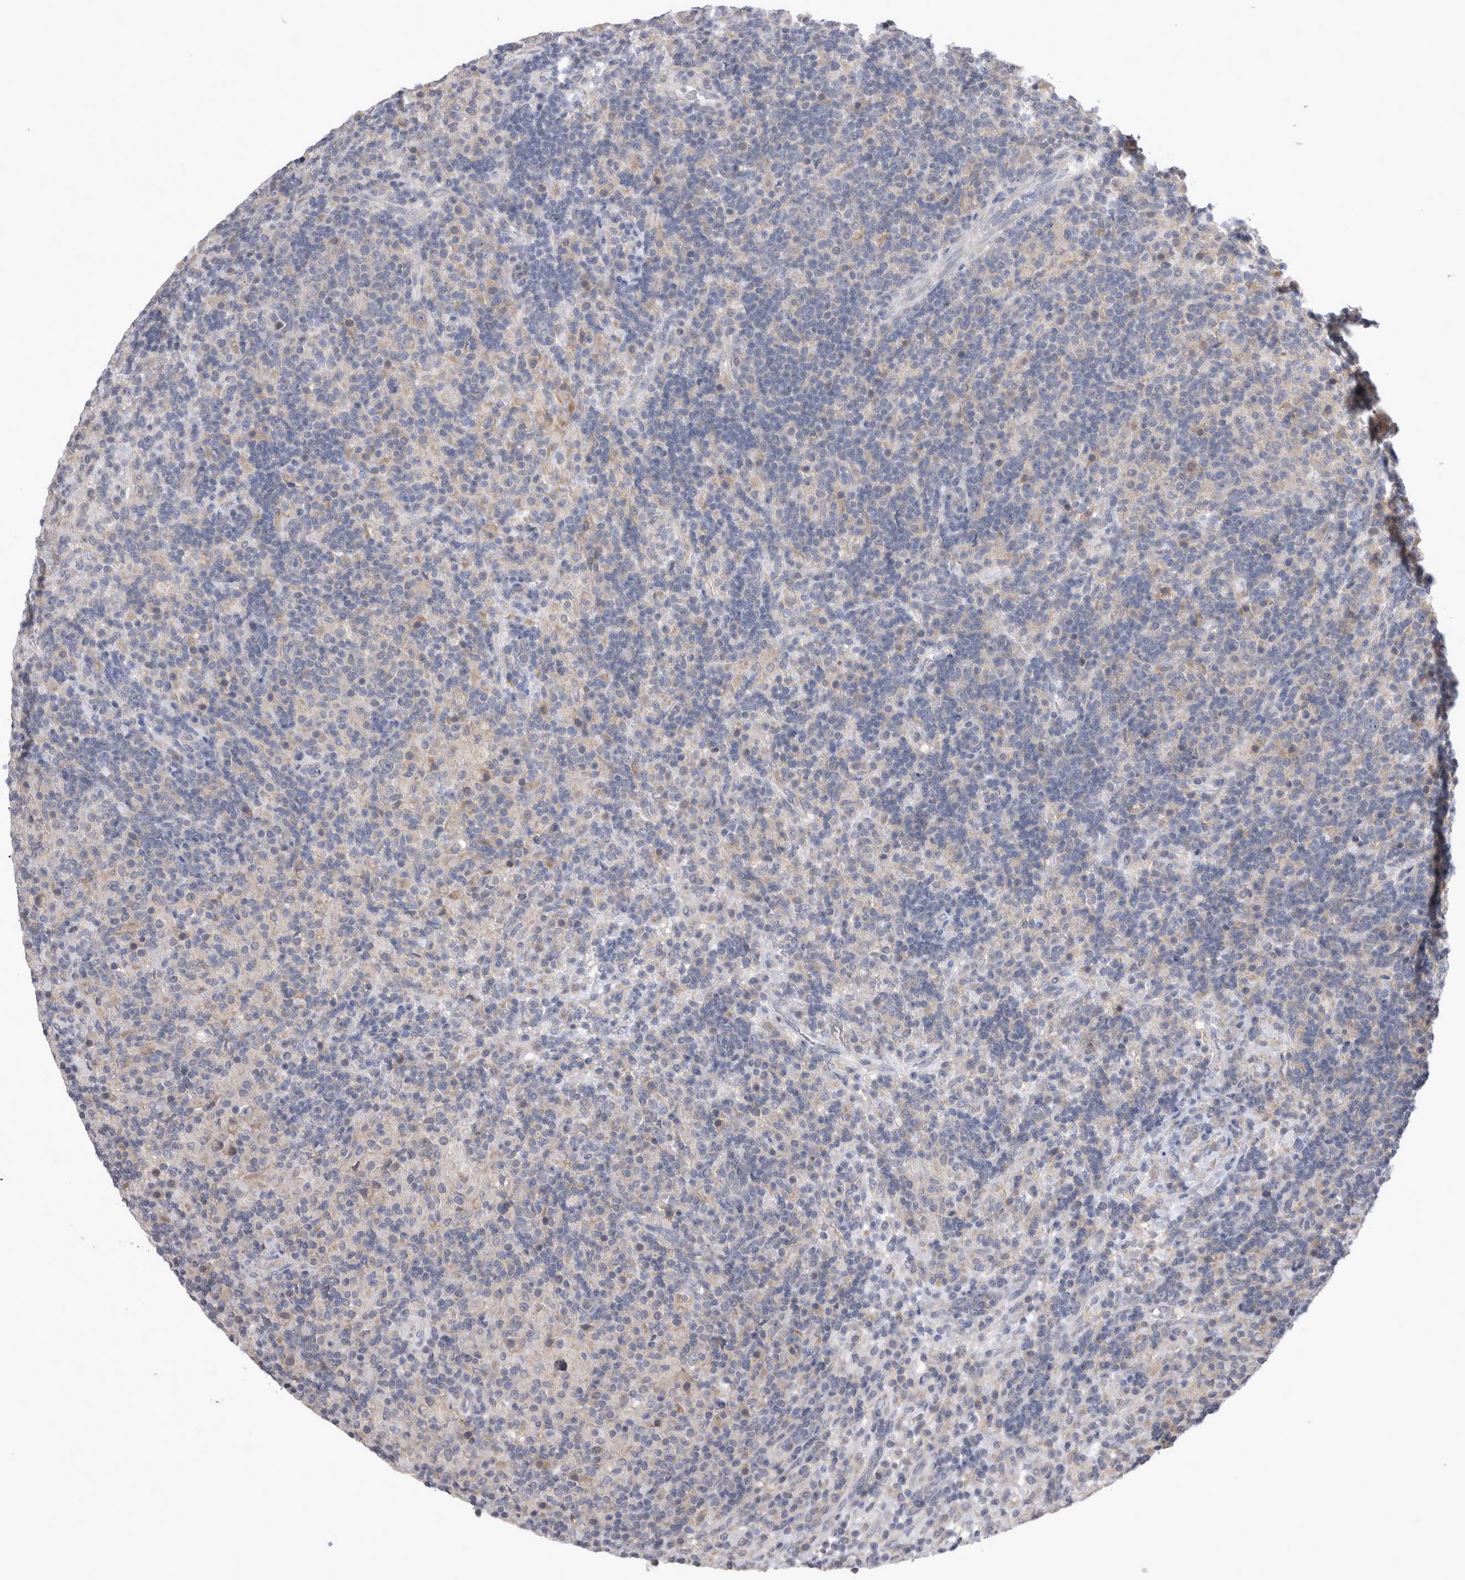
{"staining": {"intensity": "weak", "quantity": "<25%", "location": "cytoplasmic/membranous"}, "tissue": "lymphoma", "cell_type": "Tumor cells", "image_type": "cancer", "snomed": [{"axis": "morphology", "description": "Hodgkin's disease, NOS"}, {"axis": "topography", "description": "Lymph node"}], "caption": "Immunohistochemical staining of lymphoma demonstrates no significant staining in tumor cells.", "gene": "LRRC40", "patient": {"sex": "male", "age": 70}}